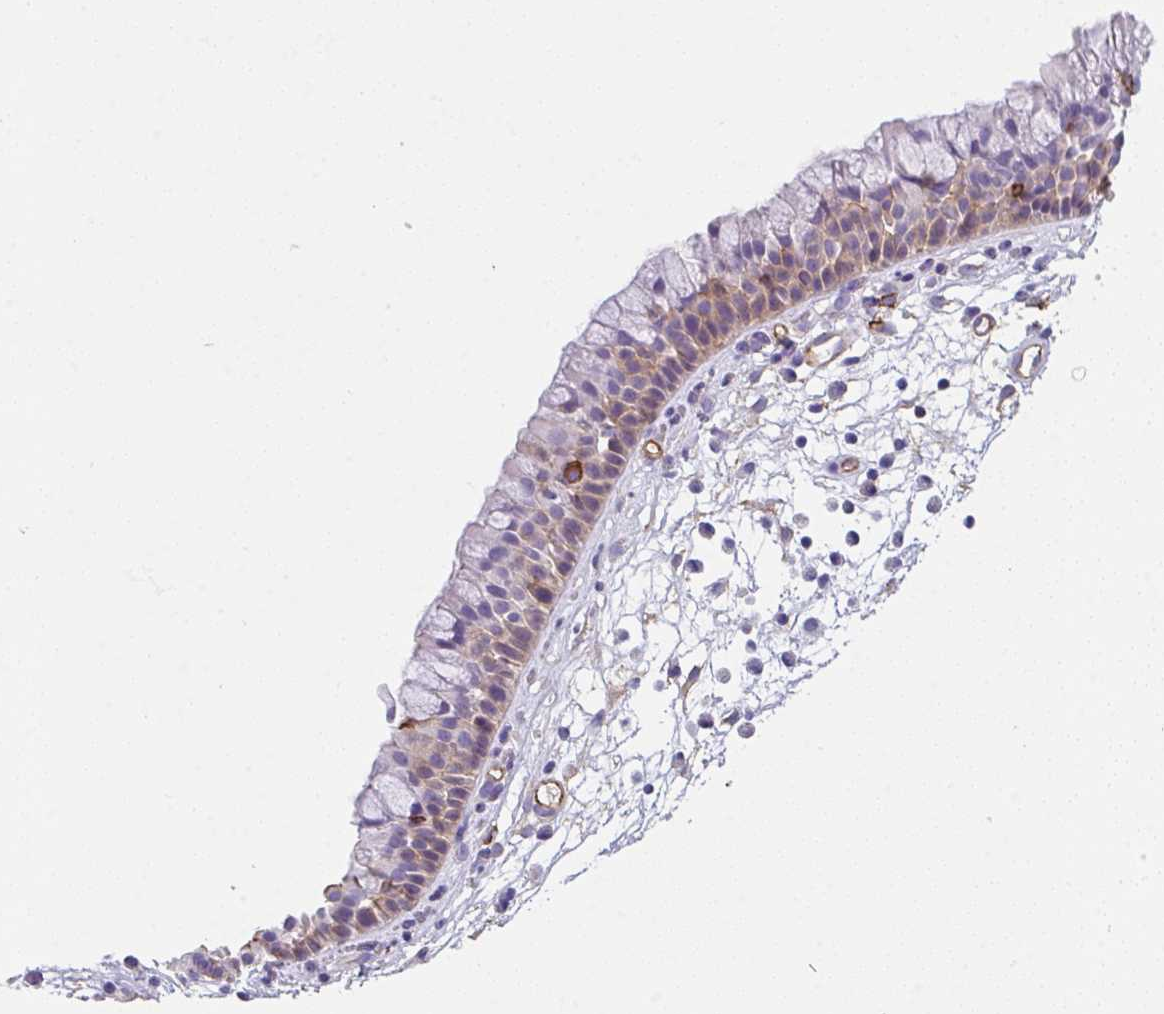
{"staining": {"intensity": "weak", "quantity": "25%-75%", "location": "cytoplasmic/membranous"}, "tissue": "nasopharynx", "cell_type": "Respiratory epithelial cells", "image_type": "normal", "snomed": [{"axis": "morphology", "description": "Normal tissue, NOS"}, {"axis": "topography", "description": "Nasopharynx"}], "caption": "The micrograph shows a brown stain indicating the presence of a protein in the cytoplasmic/membranous of respiratory epithelial cells in nasopharynx.", "gene": "DBN1", "patient": {"sex": "male", "age": 56}}